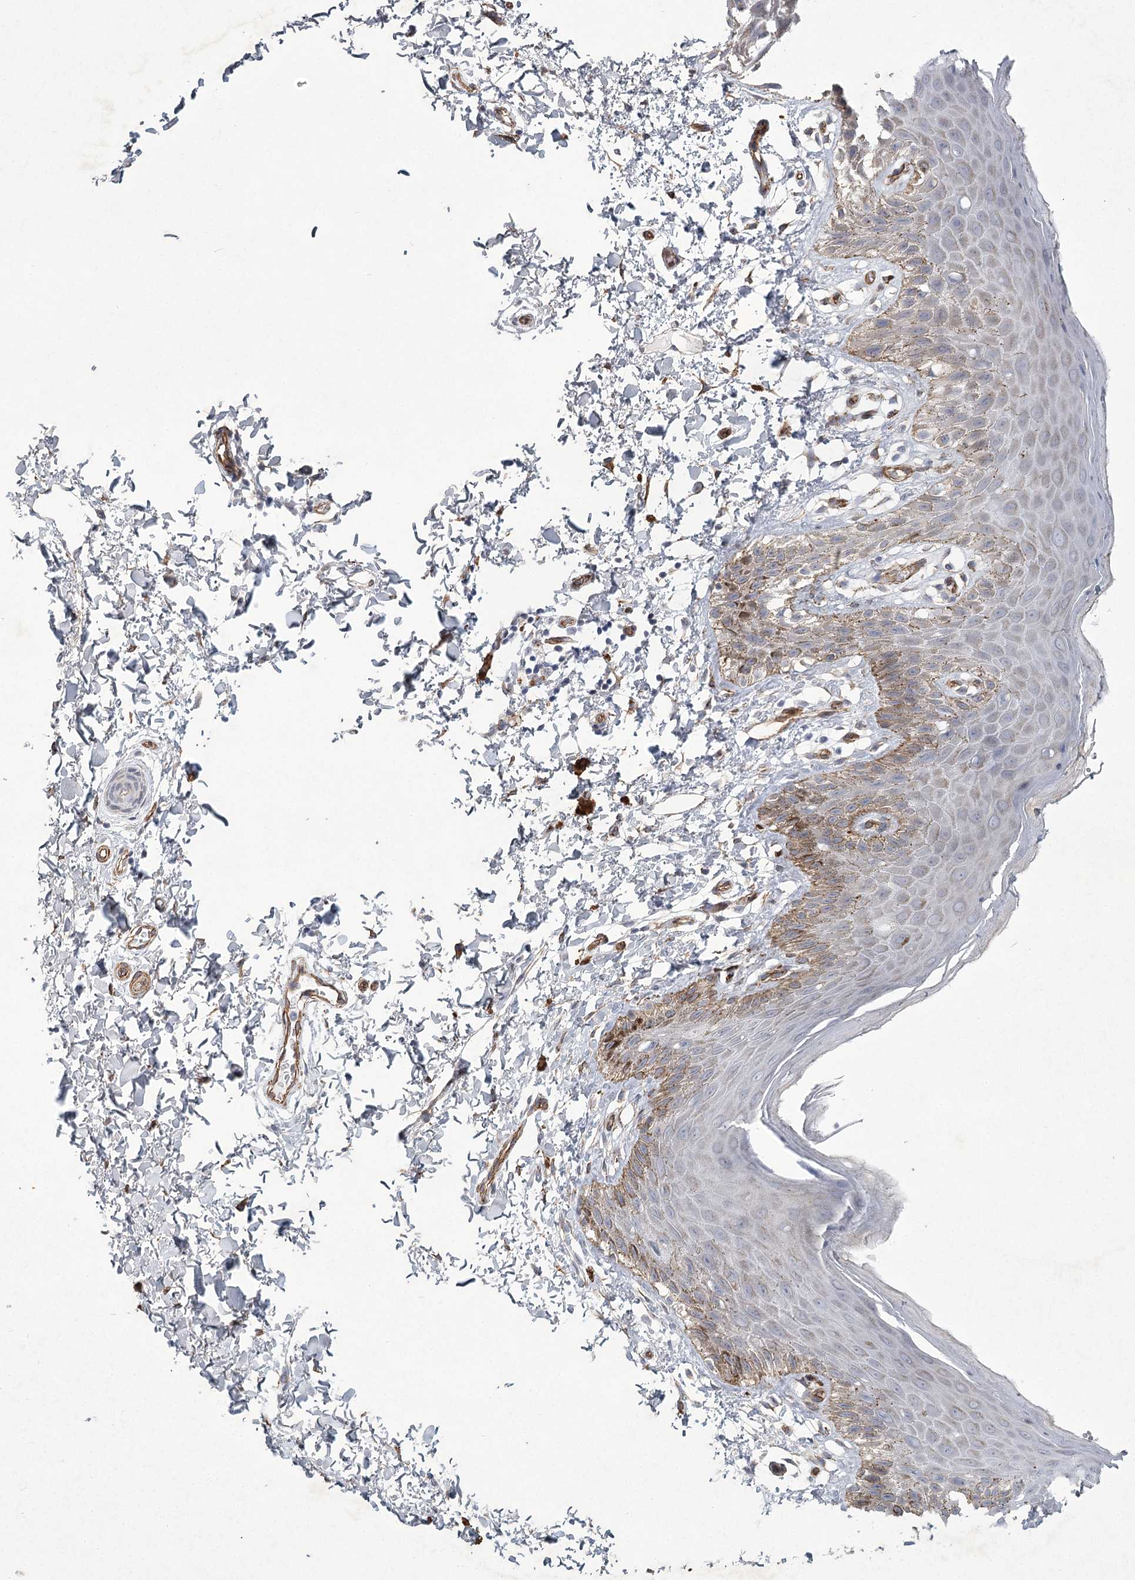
{"staining": {"intensity": "moderate", "quantity": "<25%", "location": "cytoplasmic/membranous"}, "tissue": "skin", "cell_type": "Epidermal cells", "image_type": "normal", "snomed": [{"axis": "morphology", "description": "Normal tissue, NOS"}, {"axis": "topography", "description": "Anal"}], "caption": "The image reveals staining of benign skin, revealing moderate cytoplasmic/membranous protein staining (brown color) within epidermal cells.", "gene": "MEPE", "patient": {"sex": "male", "age": 44}}